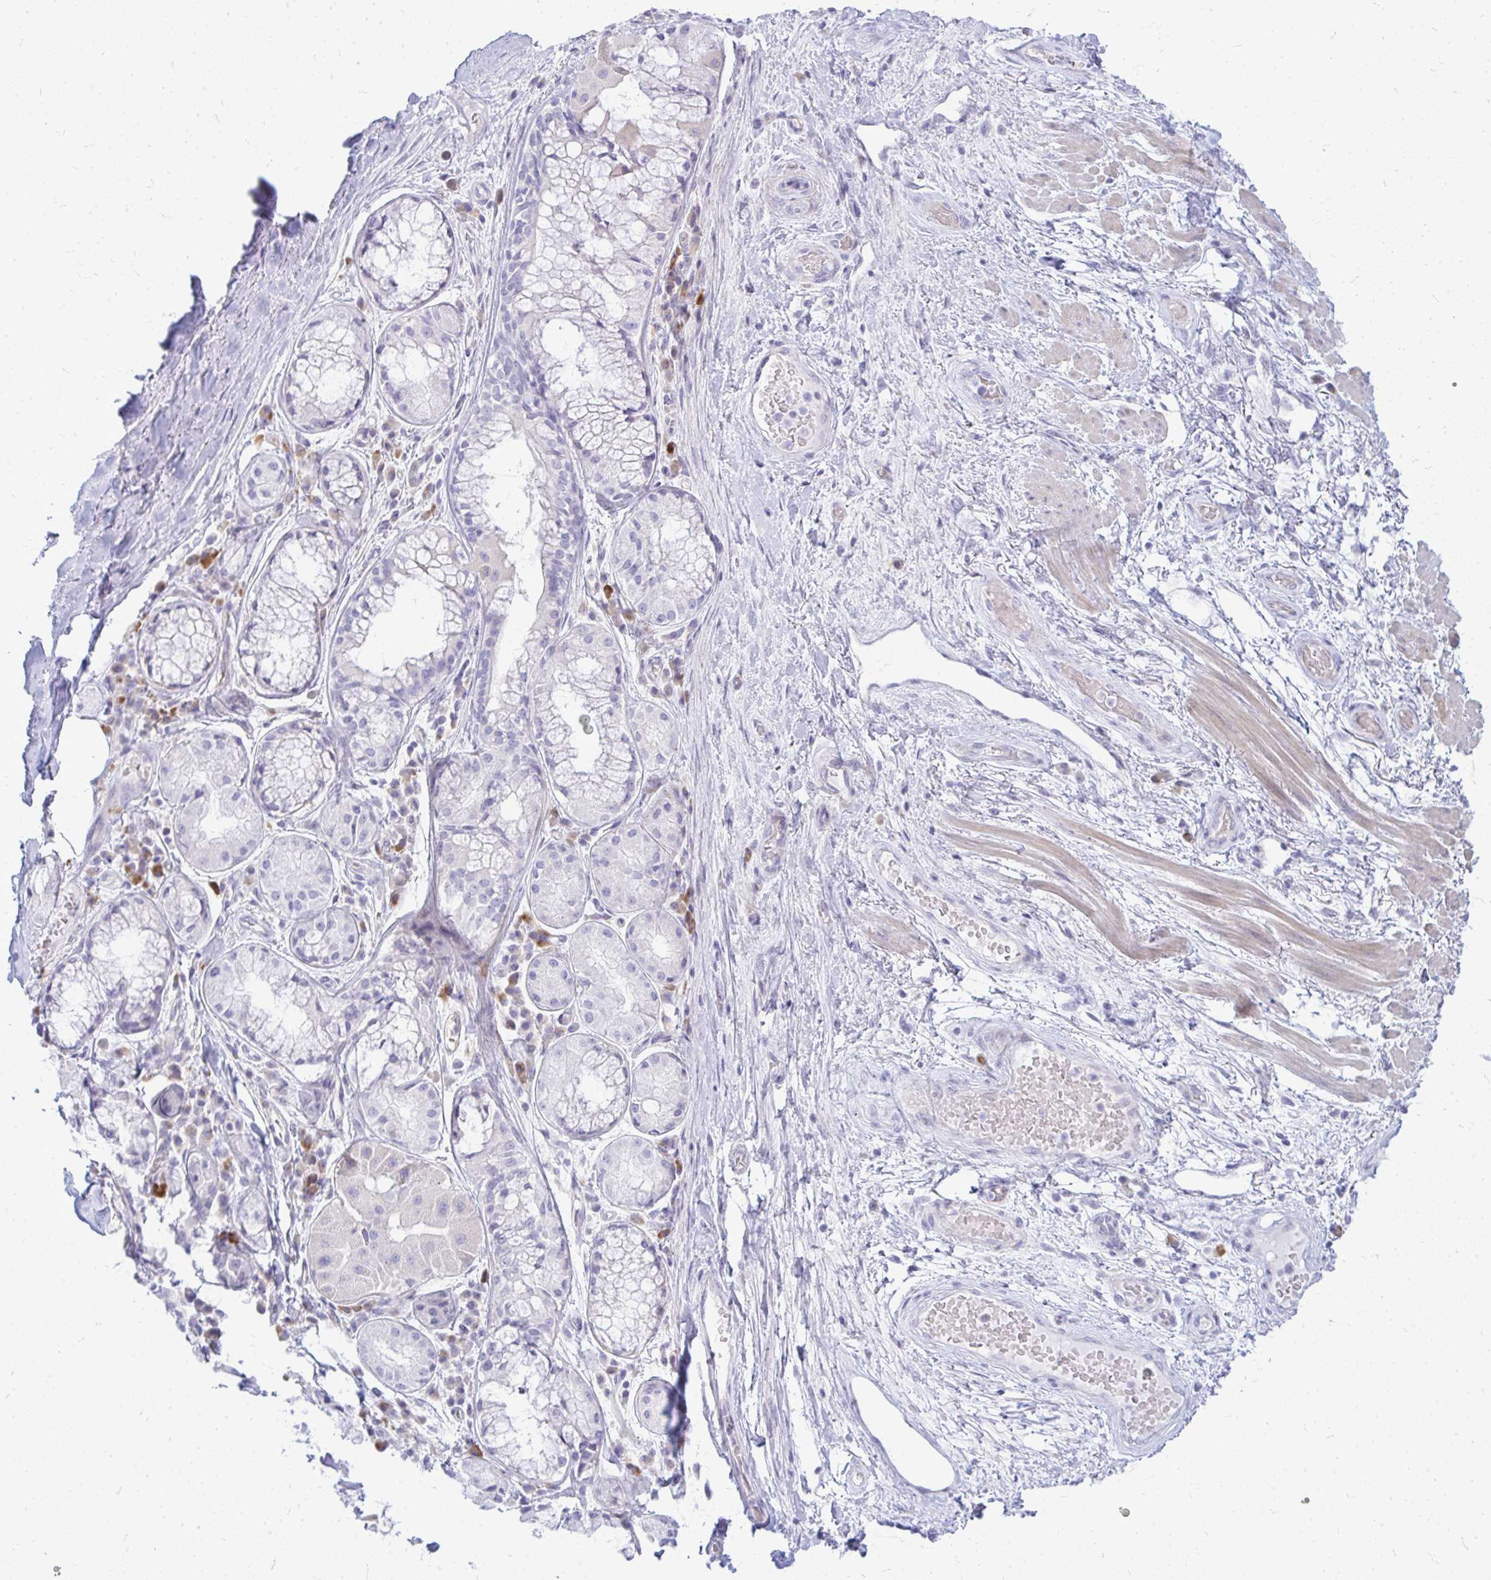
{"staining": {"intensity": "negative", "quantity": "none", "location": "none"}, "tissue": "adipose tissue", "cell_type": "Adipocytes", "image_type": "normal", "snomed": [{"axis": "morphology", "description": "Normal tissue, NOS"}, {"axis": "topography", "description": "Cartilage tissue"}, {"axis": "topography", "description": "Bronchus"}], "caption": "Adipose tissue stained for a protein using immunohistochemistry reveals no expression adipocytes.", "gene": "TSPEAR", "patient": {"sex": "male", "age": 64}}